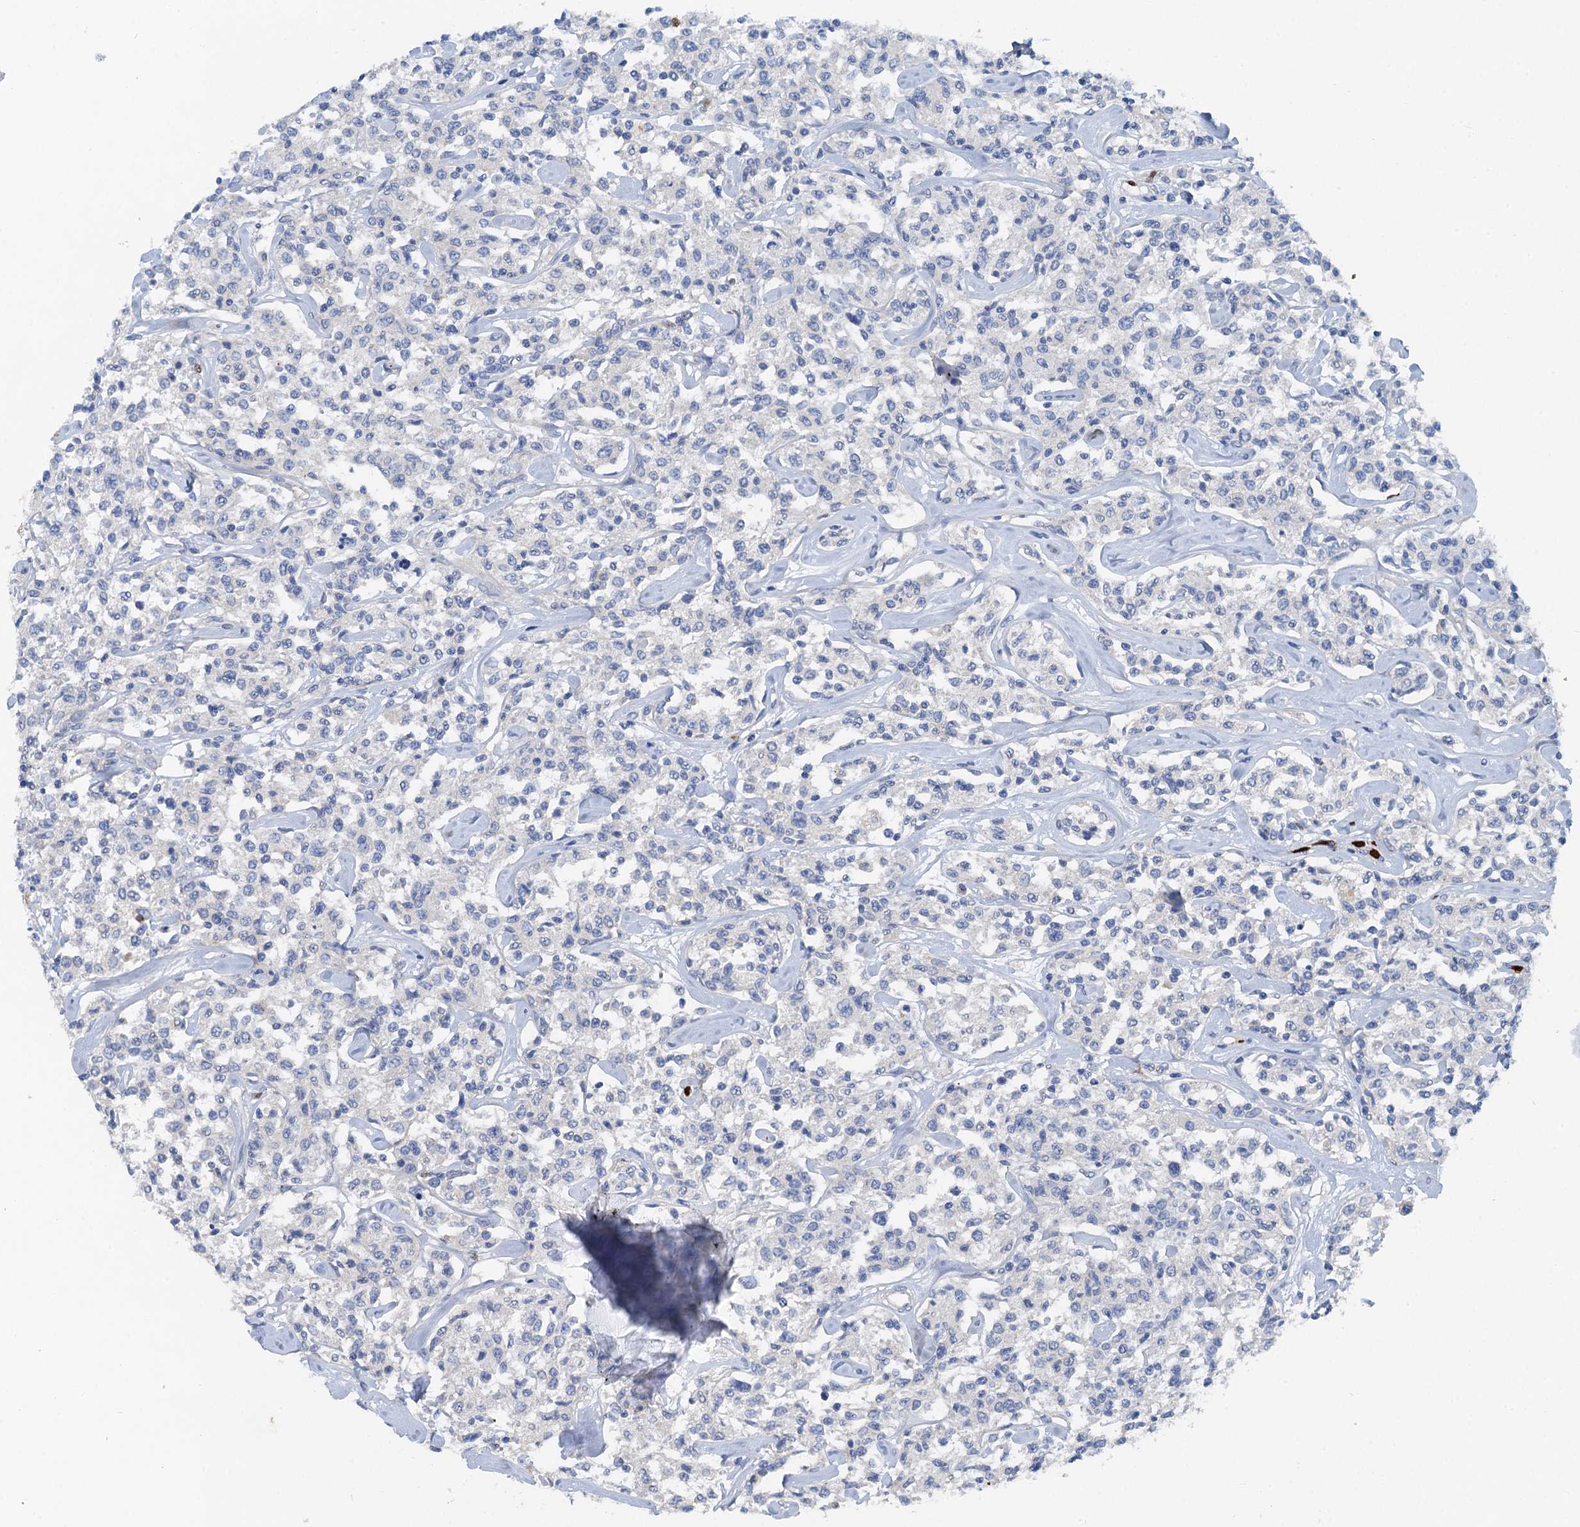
{"staining": {"intensity": "negative", "quantity": "none", "location": "none"}, "tissue": "lymphoma", "cell_type": "Tumor cells", "image_type": "cancer", "snomed": [{"axis": "morphology", "description": "Malignant lymphoma, non-Hodgkin's type, Low grade"}, {"axis": "topography", "description": "Small intestine"}], "caption": "An immunohistochemistry (IHC) photomicrograph of lymphoma is shown. There is no staining in tumor cells of lymphoma.", "gene": "OTOA", "patient": {"sex": "female", "age": 59}}